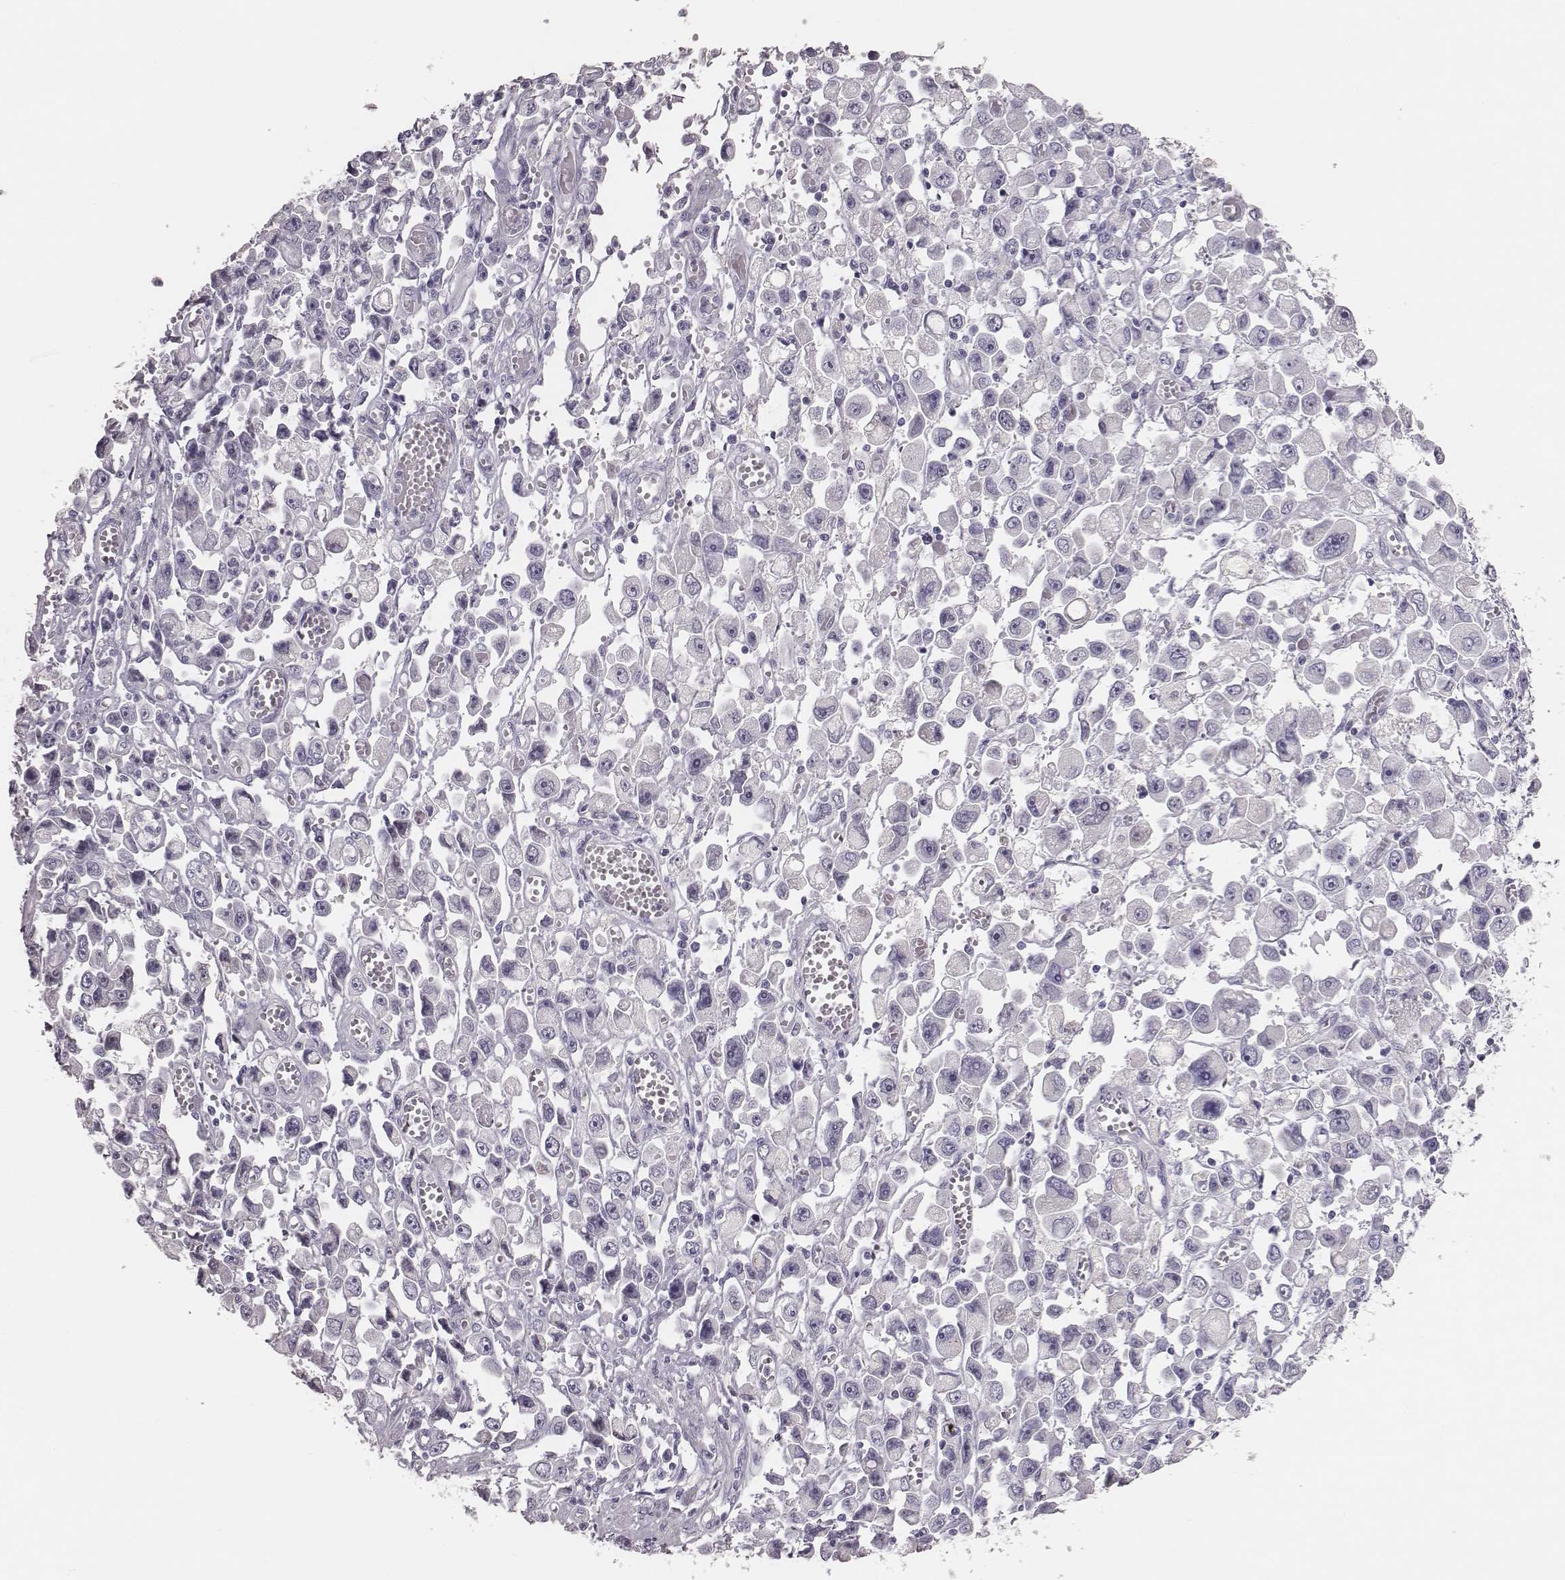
{"staining": {"intensity": "negative", "quantity": "none", "location": "none"}, "tissue": "stomach cancer", "cell_type": "Tumor cells", "image_type": "cancer", "snomed": [{"axis": "morphology", "description": "Adenocarcinoma, NOS"}, {"axis": "topography", "description": "Stomach, upper"}], "caption": "Stomach adenocarcinoma stained for a protein using immunohistochemistry reveals no expression tumor cells.", "gene": "ADGRF4", "patient": {"sex": "male", "age": 70}}